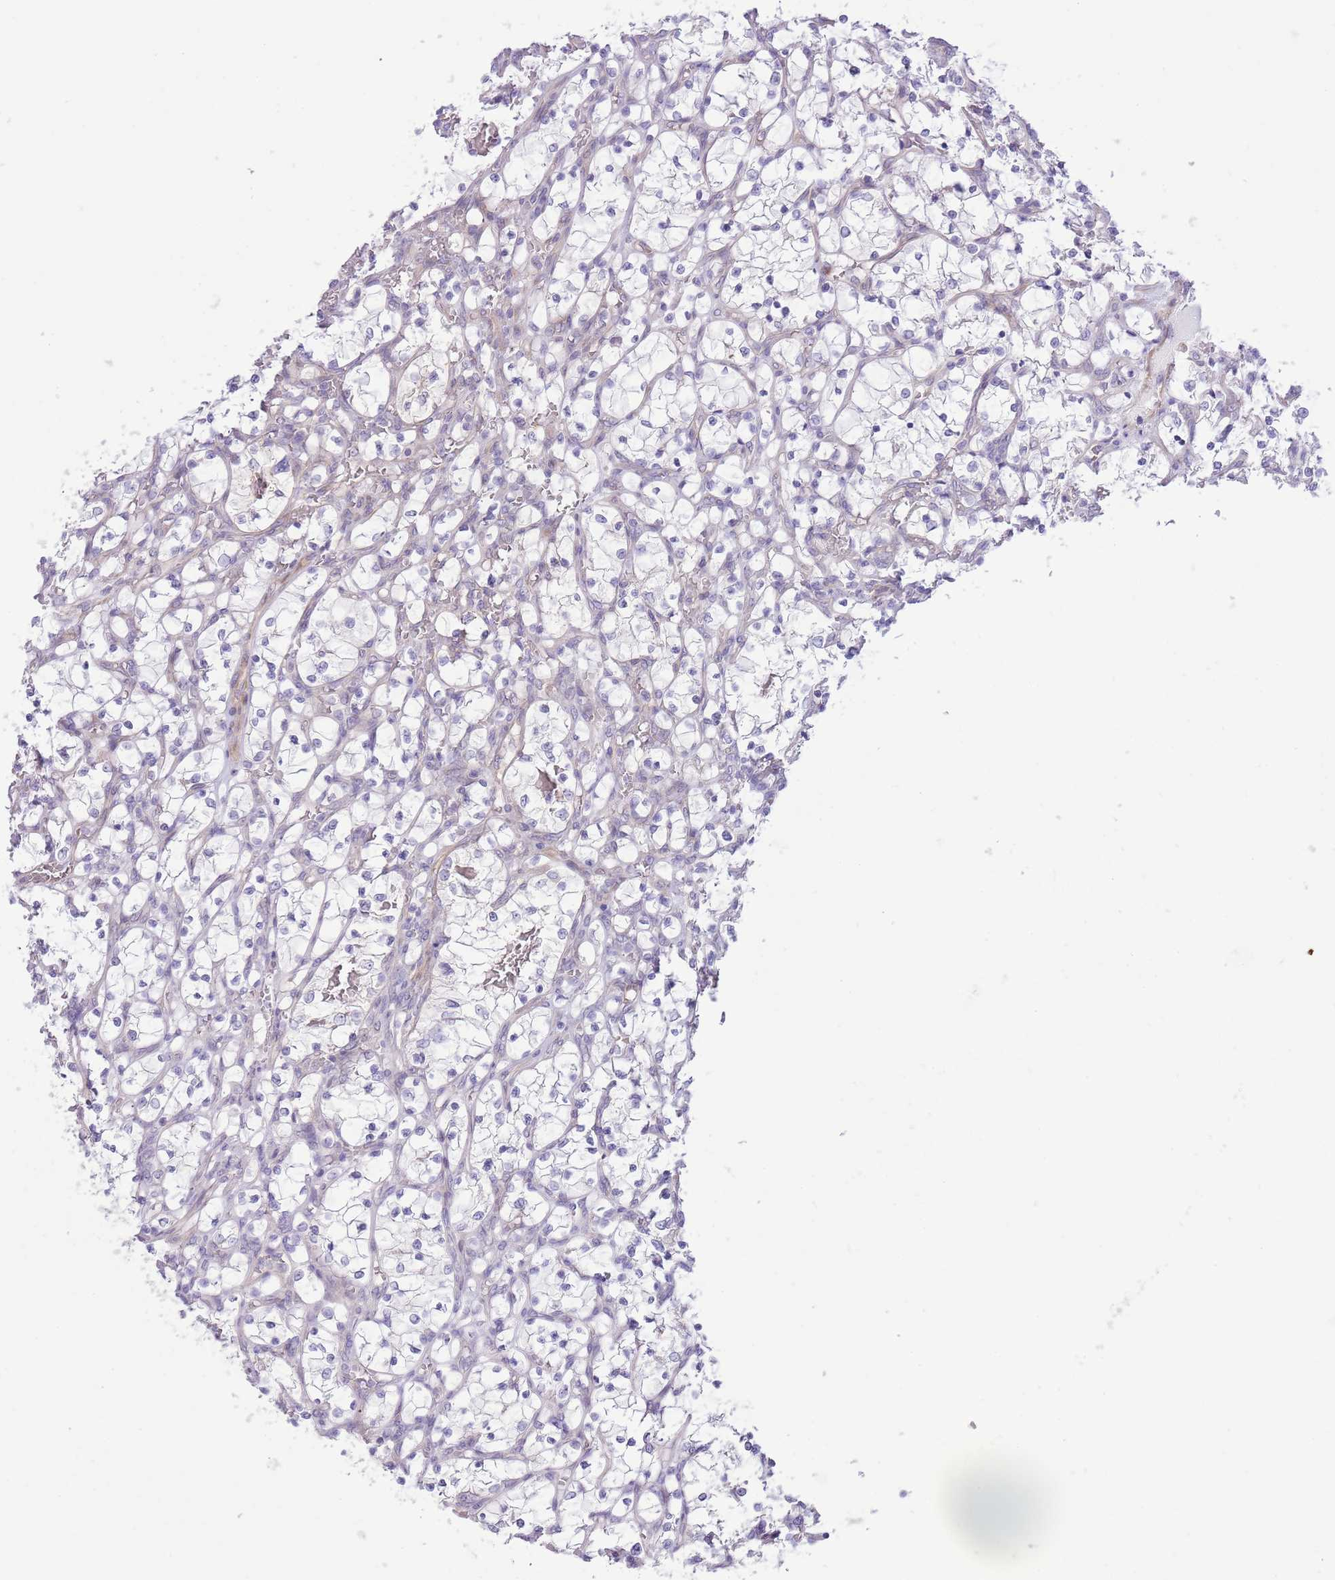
{"staining": {"intensity": "negative", "quantity": "none", "location": "none"}, "tissue": "renal cancer", "cell_type": "Tumor cells", "image_type": "cancer", "snomed": [{"axis": "morphology", "description": "Adenocarcinoma, NOS"}, {"axis": "topography", "description": "Kidney"}], "caption": "High magnification brightfield microscopy of renal cancer stained with DAB (brown) and counterstained with hematoxylin (blue): tumor cells show no significant expression. (IHC, brightfield microscopy, high magnification).", "gene": "ZC4H2", "patient": {"sex": "female", "age": 69}}